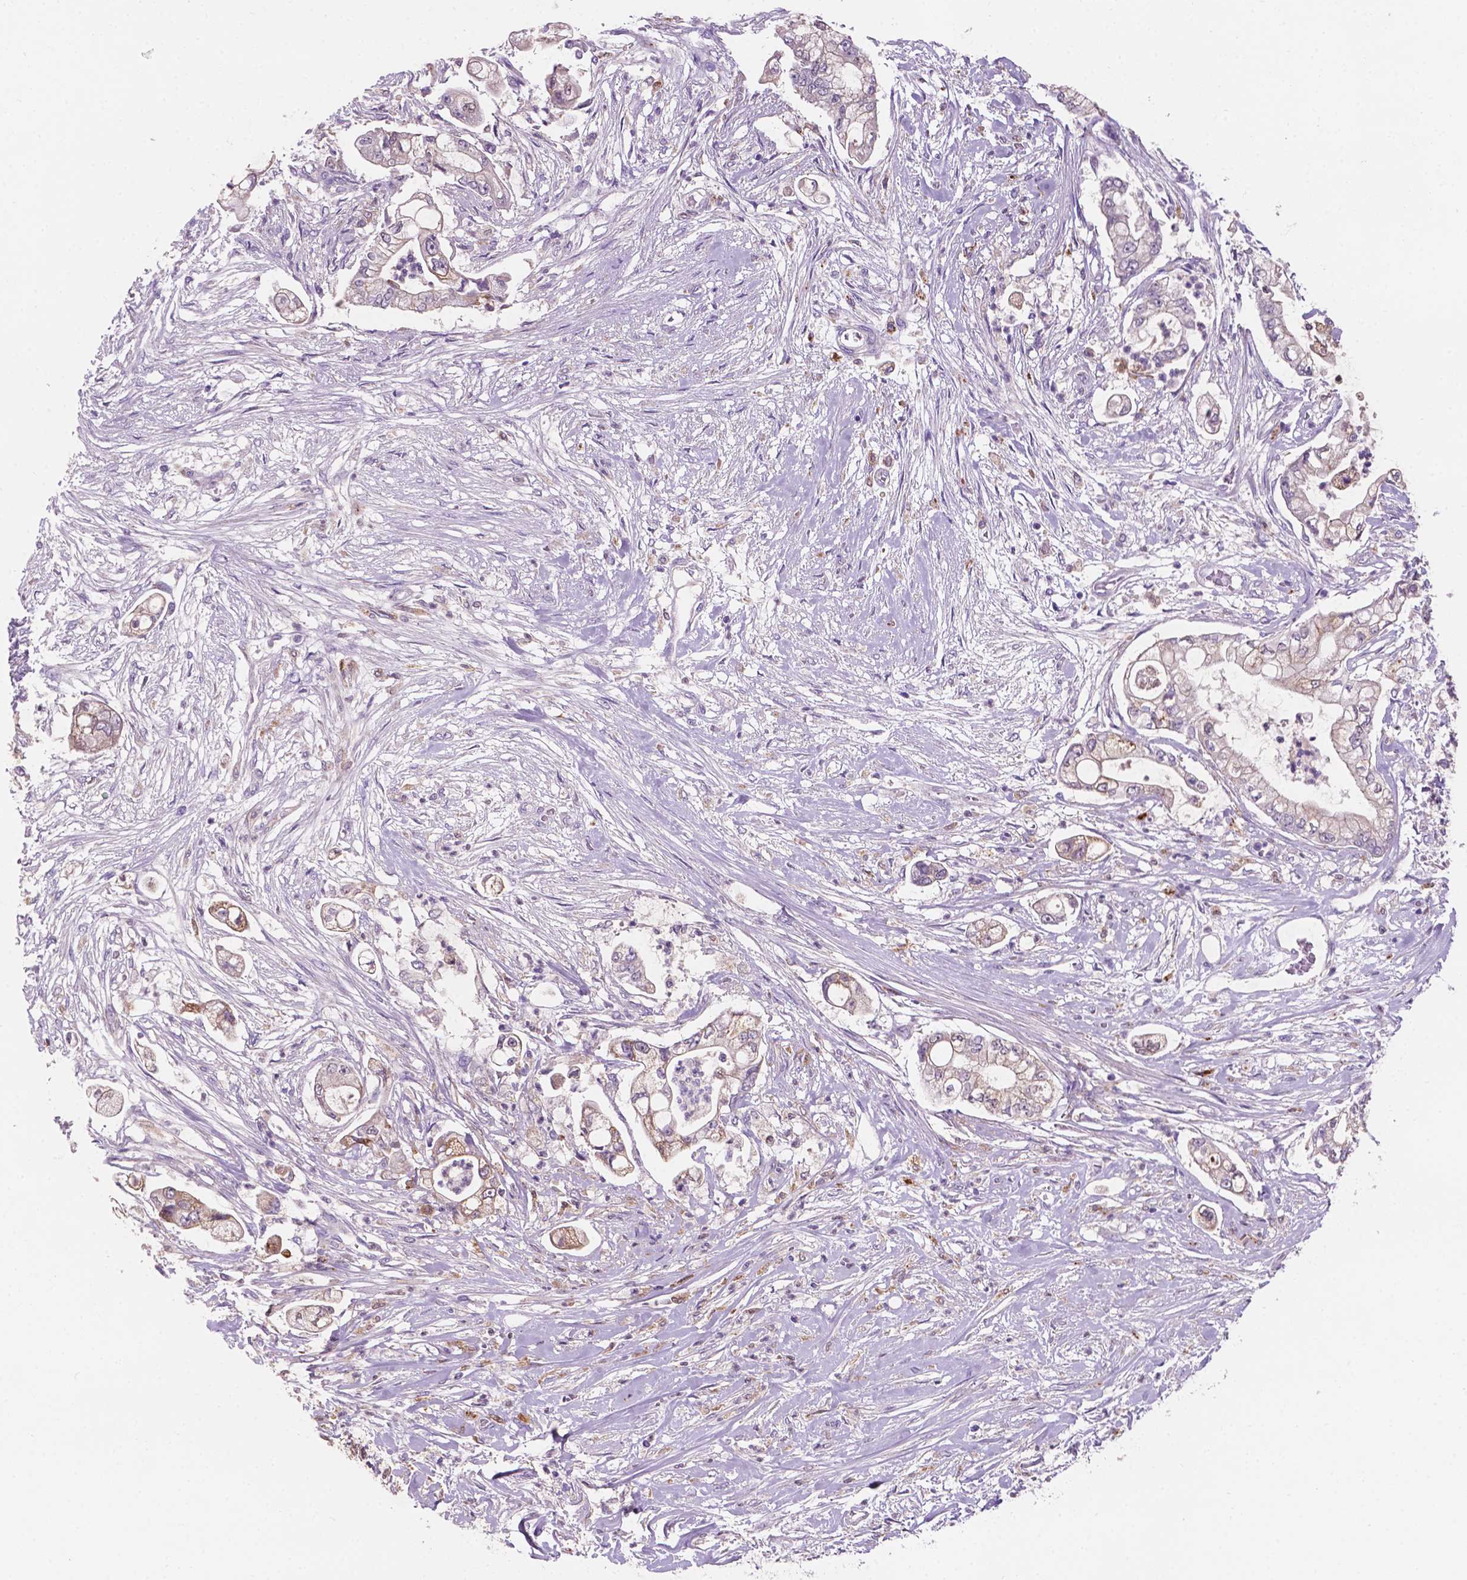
{"staining": {"intensity": "negative", "quantity": "none", "location": "none"}, "tissue": "pancreatic cancer", "cell_type": "Tumor cells", "image_type": "cancer", "snomed": [{"axis": "morphology", "description": "Adenocarcinoma, NOS"}, {"axis": "topography", "description": "Pancreas"}], "caption": "IHC of adenocarcinoma (pancreatic) shows no expression in tumor cells.", "gene": "IREB2", "patient": {"sex": "female", "age": 69}}